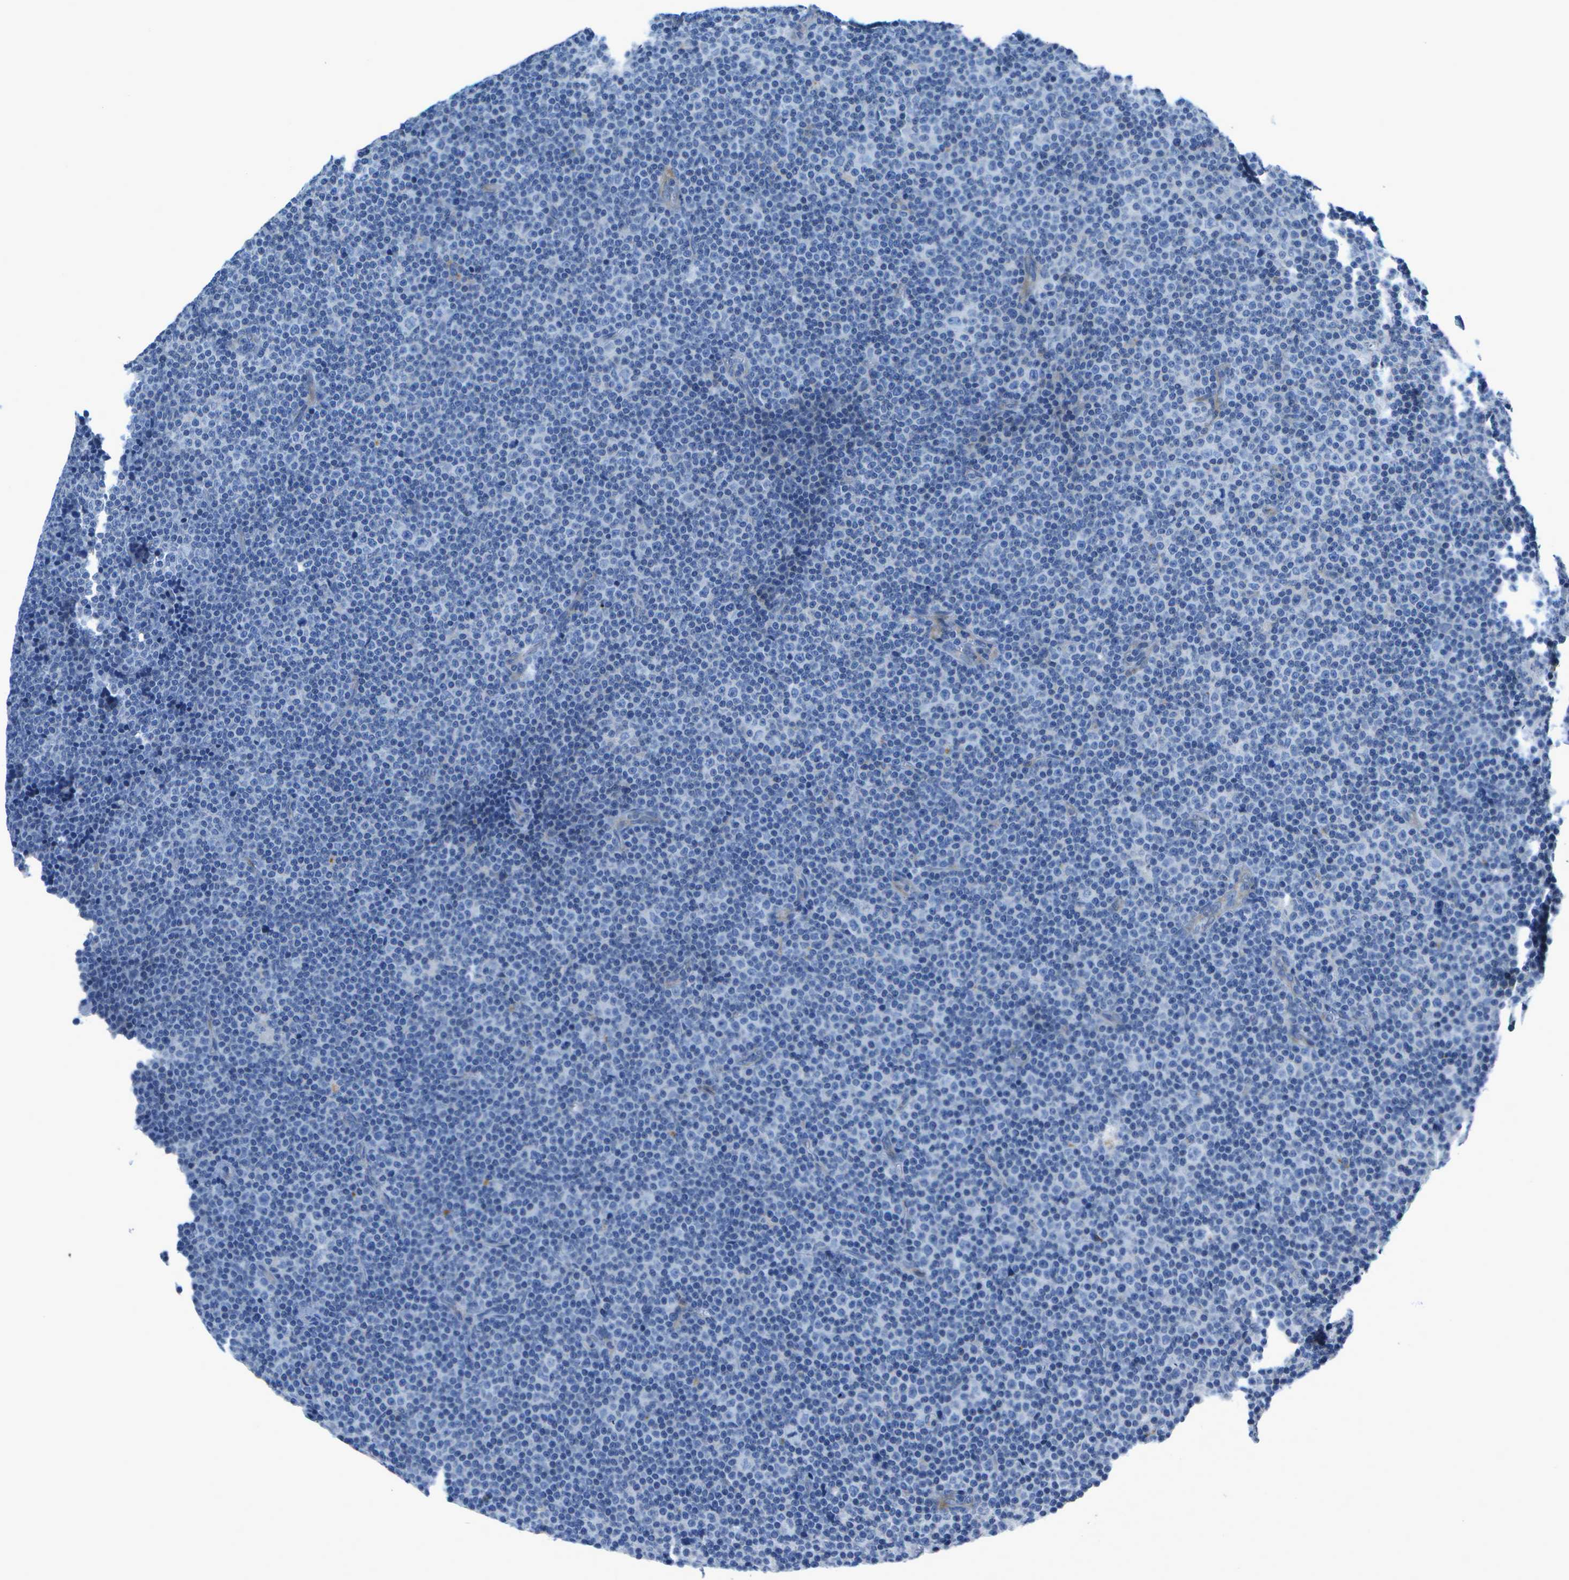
{"staining": {"intensity": "negative", "quantity": "none", "location": "none"}, "tissue": "lymphoma", "cell_type": "Tumor cells", "image_type": "cancer", "snomed": [{"axis": "morphology", "description": "Malignant lymphoma, non-Hodgkin's type, Low grade"}, {"axis": "topography", "description": "Lymph node"}], "caption": "IHC histopathology image of neoplastic tissue: human lymphoma stained with DAB (3,3'-diaminobenzidine) exhibits no significant protein positivity in tumor cells. (DAB (3,3'-diaminobenzidine) IHC, high magnification).", "gene": "DCT", "patient": {"sex": "female", "age": 67}}